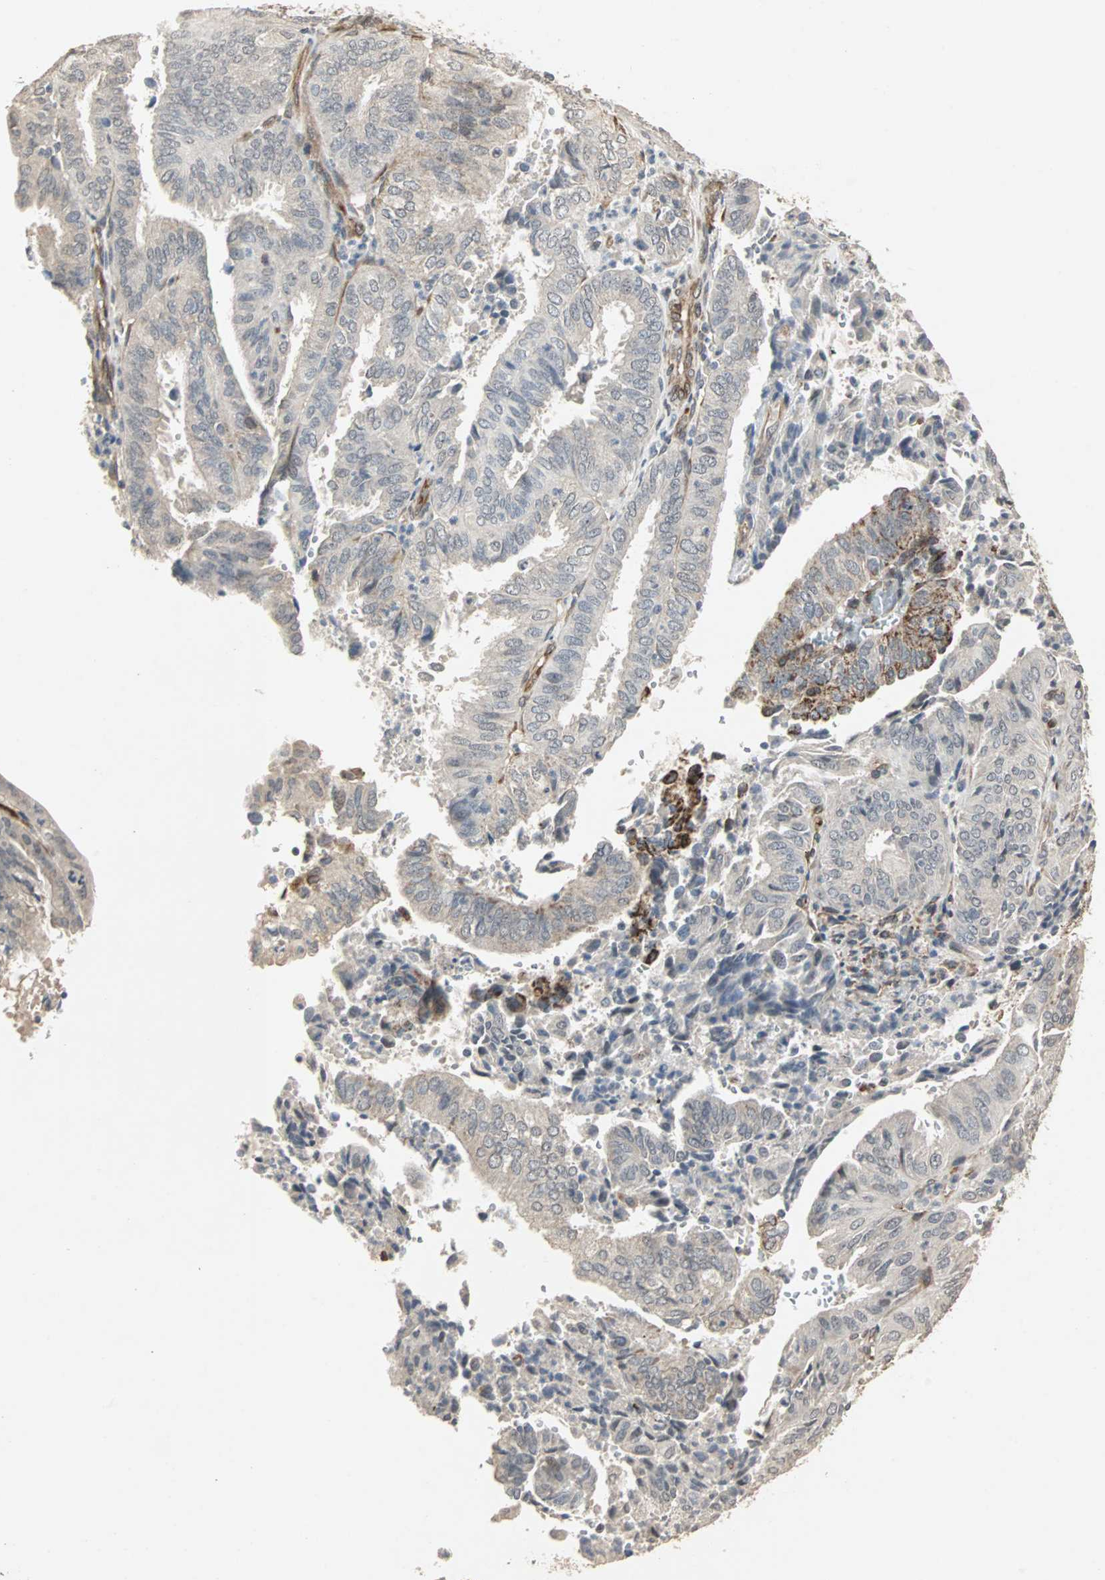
{"staining": {"intensity": "negative", "quantity": "none", "location": "none"}, "tissue": "endometrial cancer", "cell_type": "Tumor cells", "image_type": "cancer", "snomed": [{"axis": "morphology", "description": "Adenocarcinoma, NOS"}, {"axis": "topography", "description": "Uterus"}], "caption": "An image of human adenocarcinoma (endometrial) is negative for staining in tumor cells.", "gene": "TRPV4", "patient": {"sex": "female", "age": 60}}